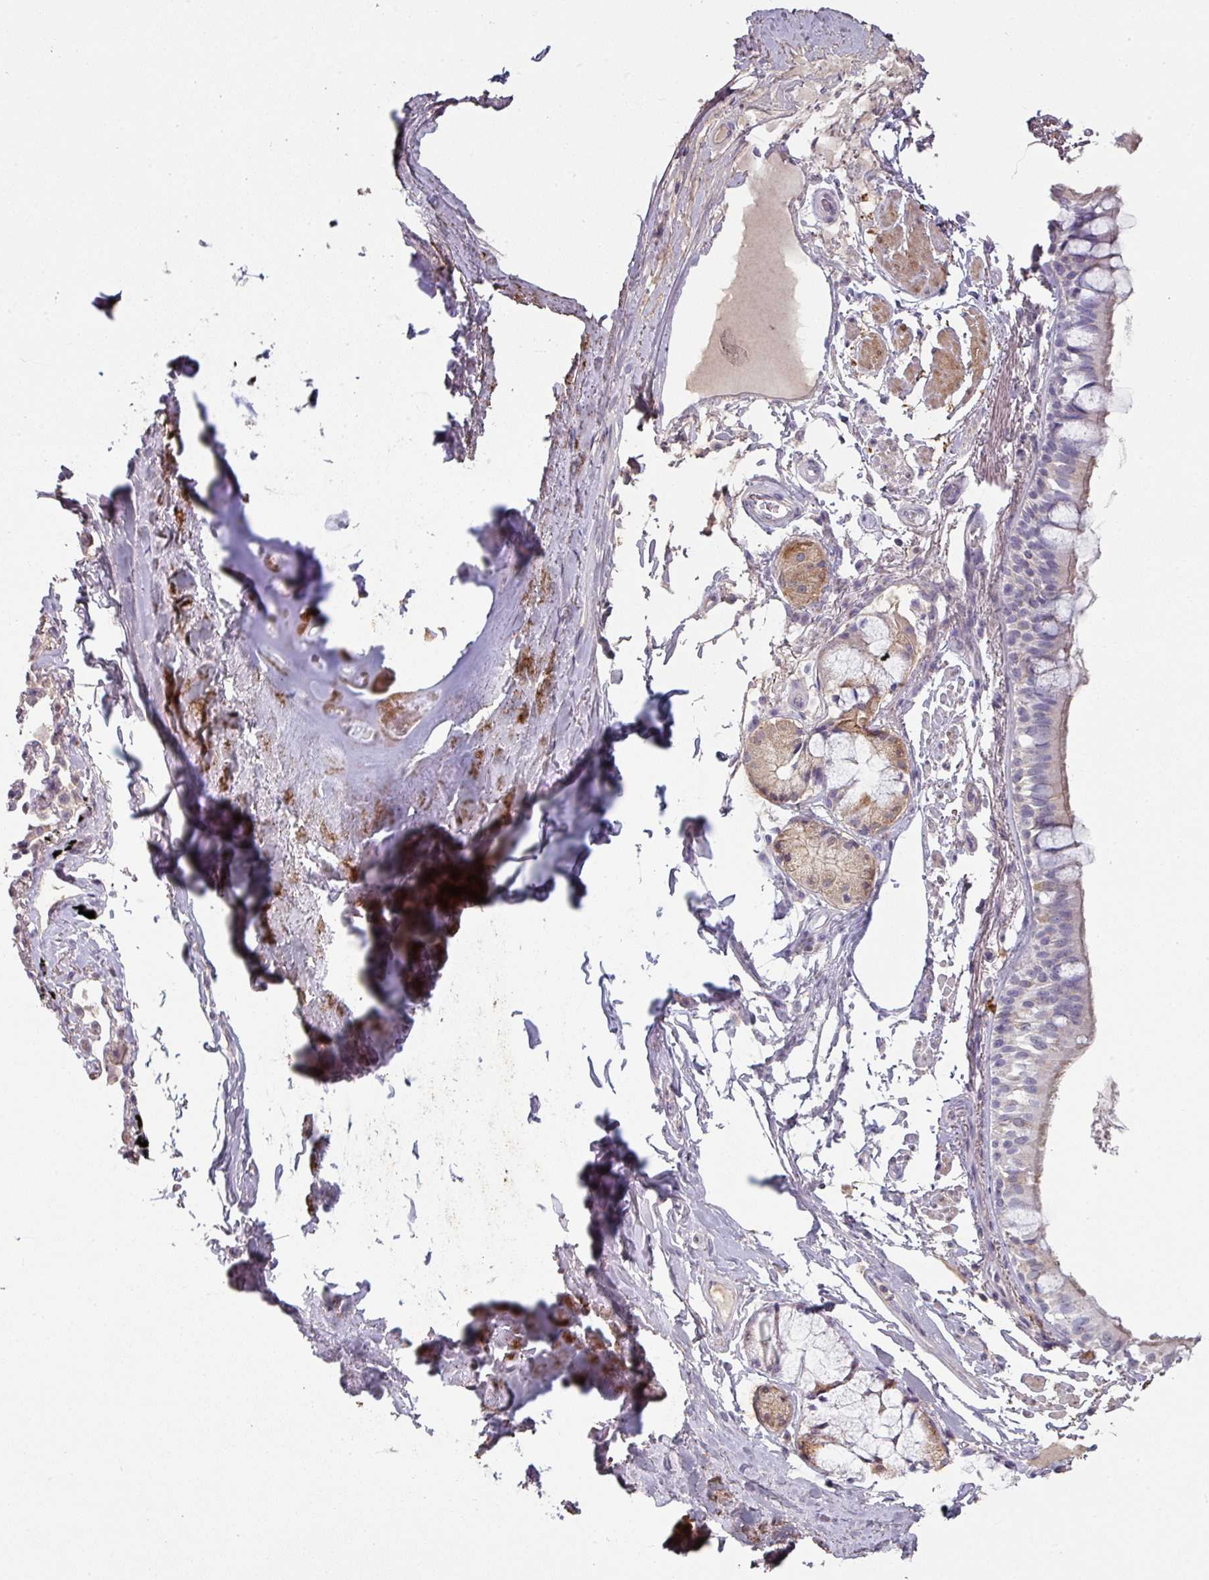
{"staining": {"intensity": "weak", "quantity": "<25%", "location": "cytoplasmic/membranous"}, "tissue": "bronchus", "cell_type": "Respiratory epithelial cells", "image_type": "normal", "snomed": [{"axis": "morphology", "description": "Normal tissue, NOS"}, {"axis": "topography", "description": "Bronchus"}], "caption": "Micrograph shows no protein expression in respiratory epithelial cells of normal bronchus.", "gene": "MAGEC3", "patient": {"sex": "male", "age": 70}}